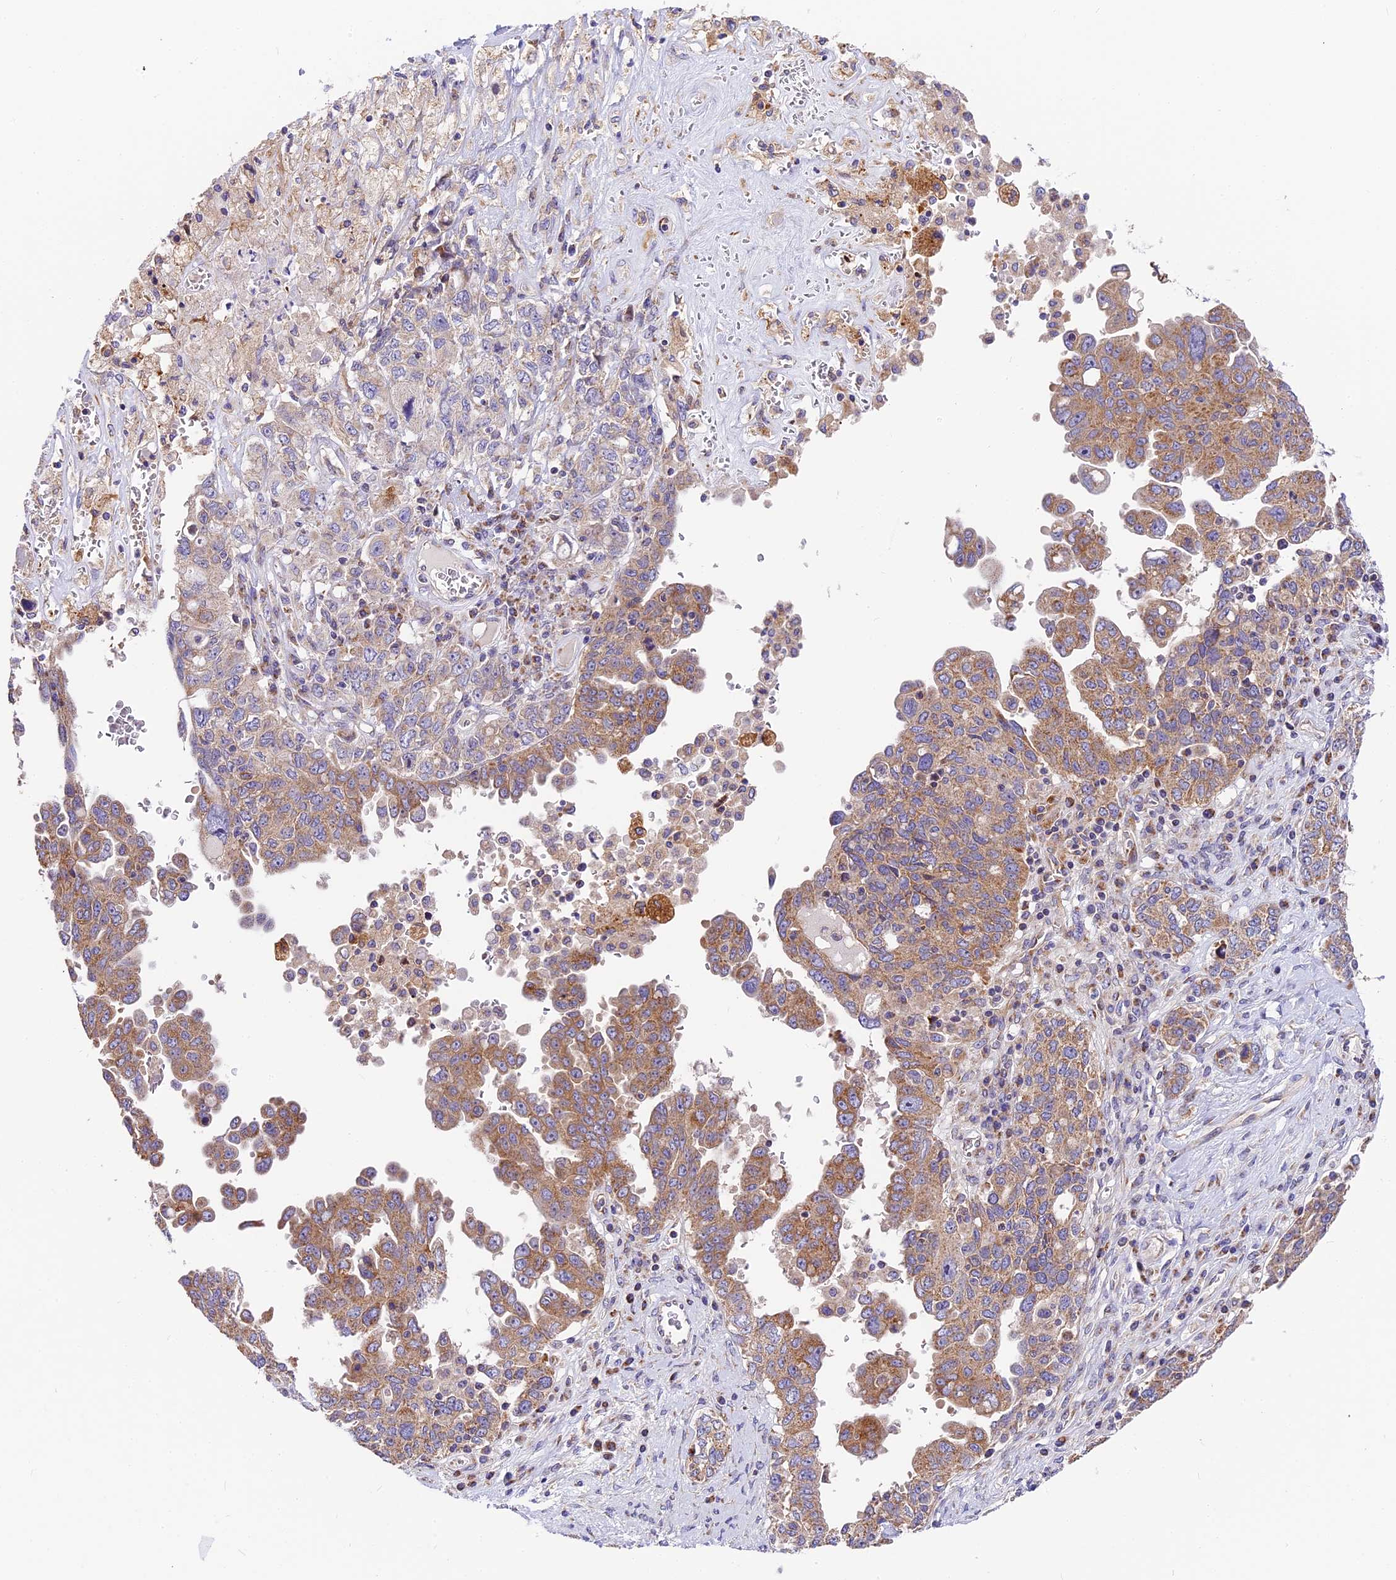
{"staining": {"intensity": "moderate", "quantity": "25%-75%", "location": "cytoplasmic/membranous"}, "tissue": "ovarian cancer", "cell_type": "Tumor cells", "image_type": "cancer", "snomed": [{"axis": "morphology", "description": "Carcinoma, endometroid"}, {"axis": "topography", "description": "Ovary"}], "caption": "Ovarian endometroid carcinoma stained for a protein (brown) shows moderate cytoplasmic/membranous positive expression in approximately 25%-75% of tumor cells.", "gene": "MRAS", "patient": {"sex": "female", "age": 62}}